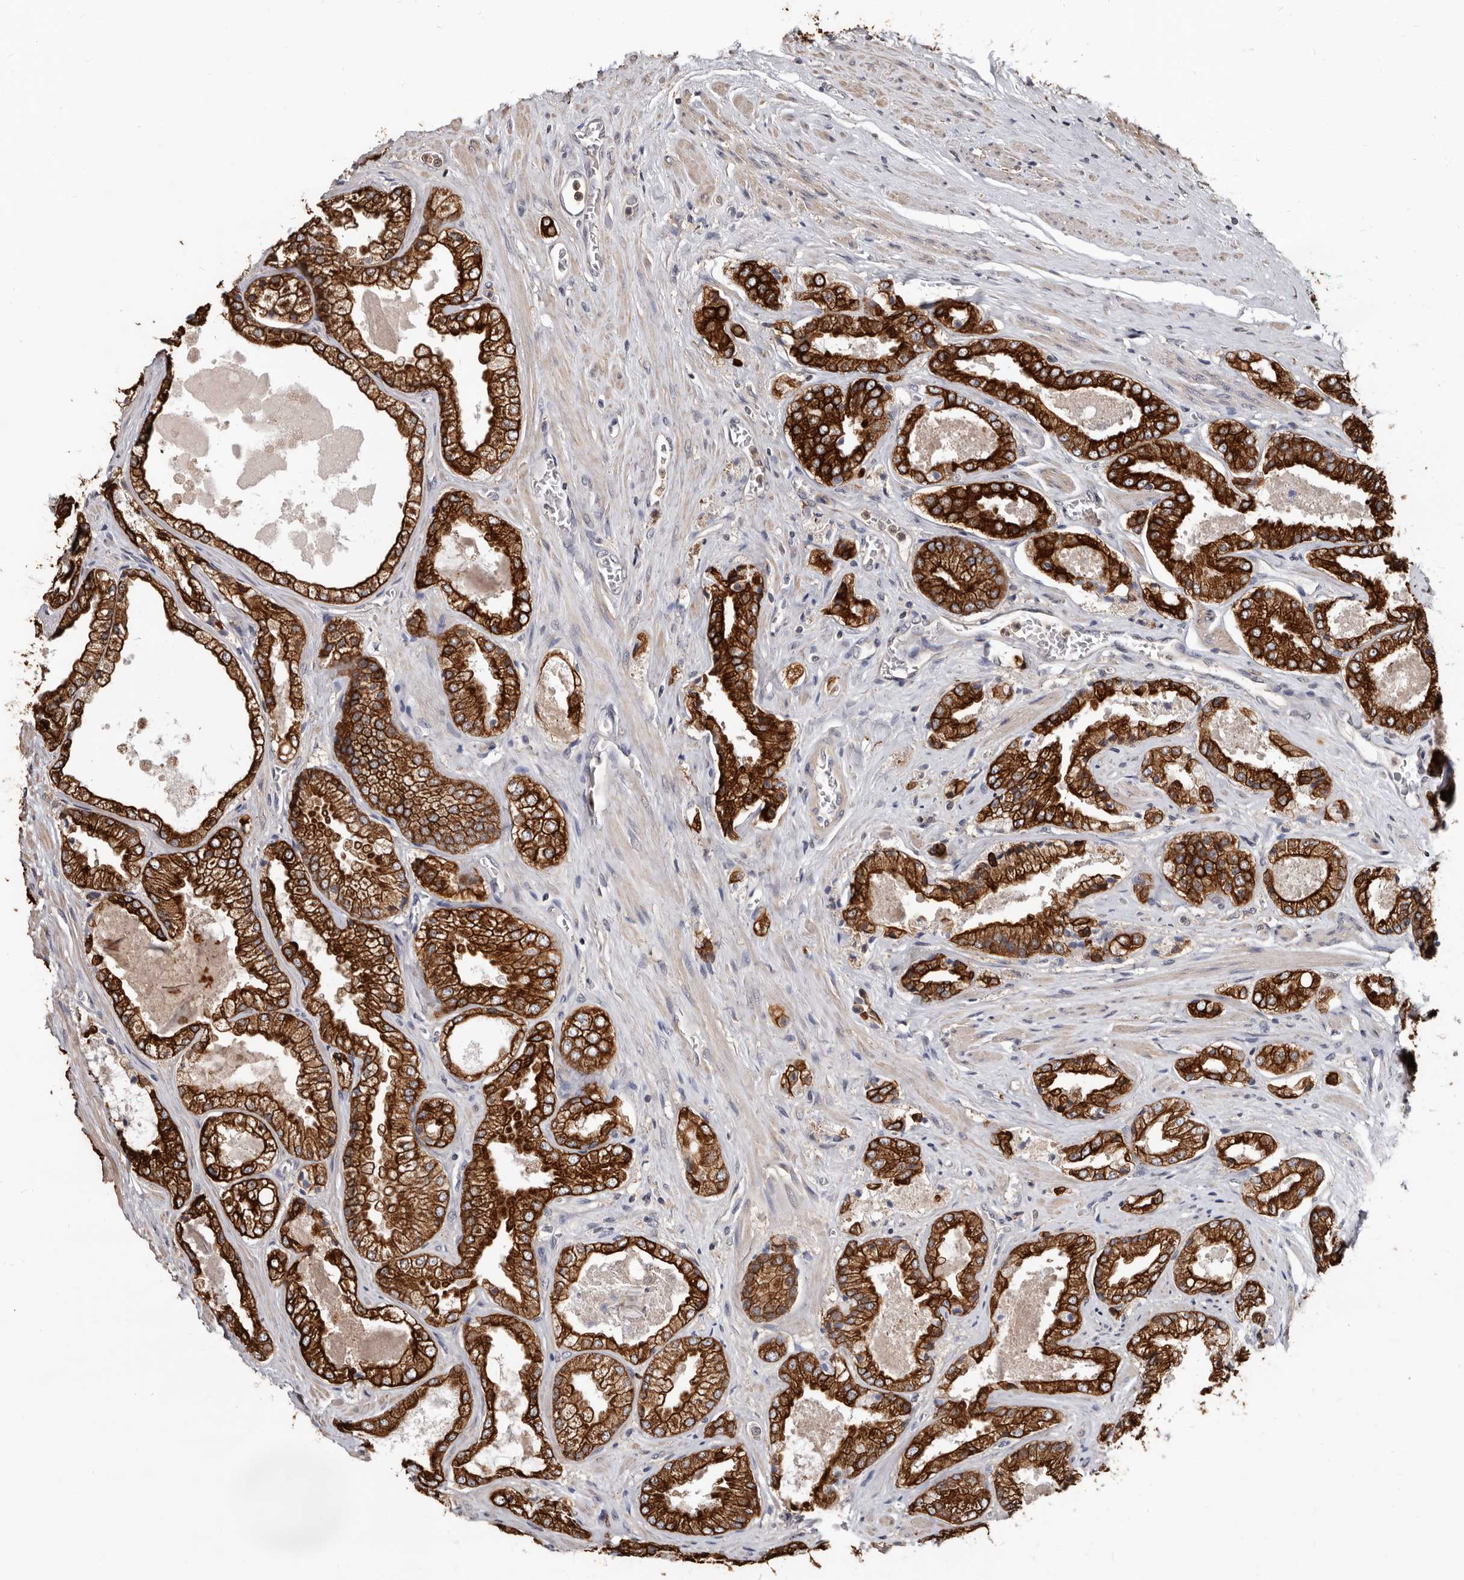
{"staining": {"intensity": "strong", "quantity": ">75%", "location": "cytoplasmic/membranous"}, "tissue": "prostate cancer", "cell_type": "Tumor cells", "image_type": "cancer", "snomed": [{"axis": "morphology", "description": "Adenocarcinoma, High grade"}, {"axis": "topography", "description": "Prostate"}], "caption": "This histopathology image shows immunohistochemistry (IHC) staining of human prostate cancer (high-grade adenocarcinoma), with high strong cytoplasmic/membranous staining in about >75% of tumor cells.", "gene": "MRPL18", "patient": {"sex": "male", "age": 58}}